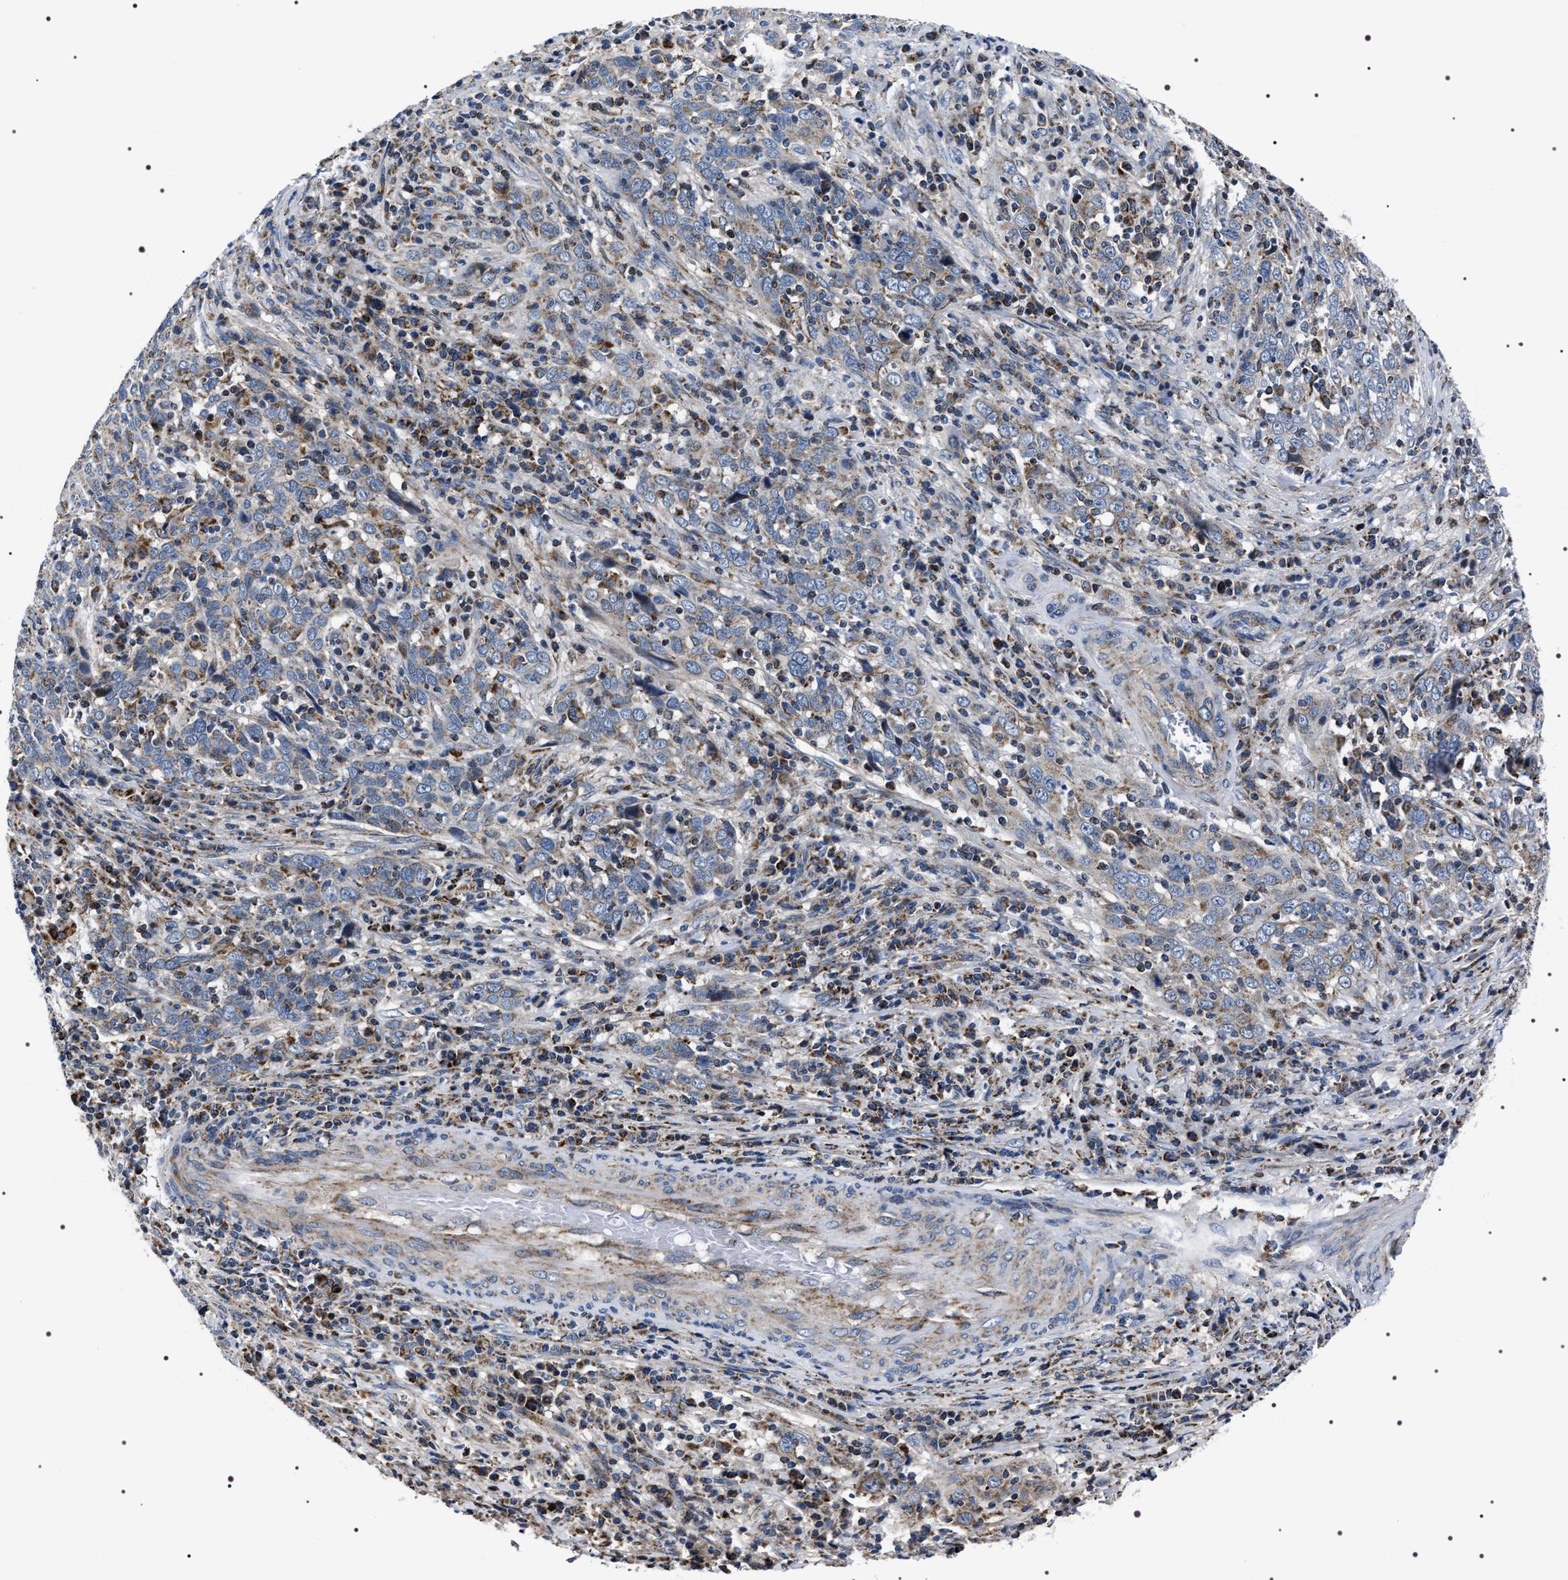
{"staining": {"intensity": "weak", "quantity": ">75%", "location": "cytoplasmic/membranous"}, "tissue": "cervical cancer", "cell_type": "Tumor cells", "image_type": "cancer", "snomed": [{"axis": "morphology", "description": "Squamous cell carcinoma, NOS"}, {"axis": "topography", "description": "Cervix"}], "caption": "A high-resolution micrograph shows IHC staining of cervical cancer (squamous cell carcinoma), which displays weak cytoplasmic/membranous positivity in about >75% of tumor cells. (Brightfield microscopy of DAB IHC at high magnification).", "gene": "NTMT1", "patient": {"sex": "female", "age": 46}}